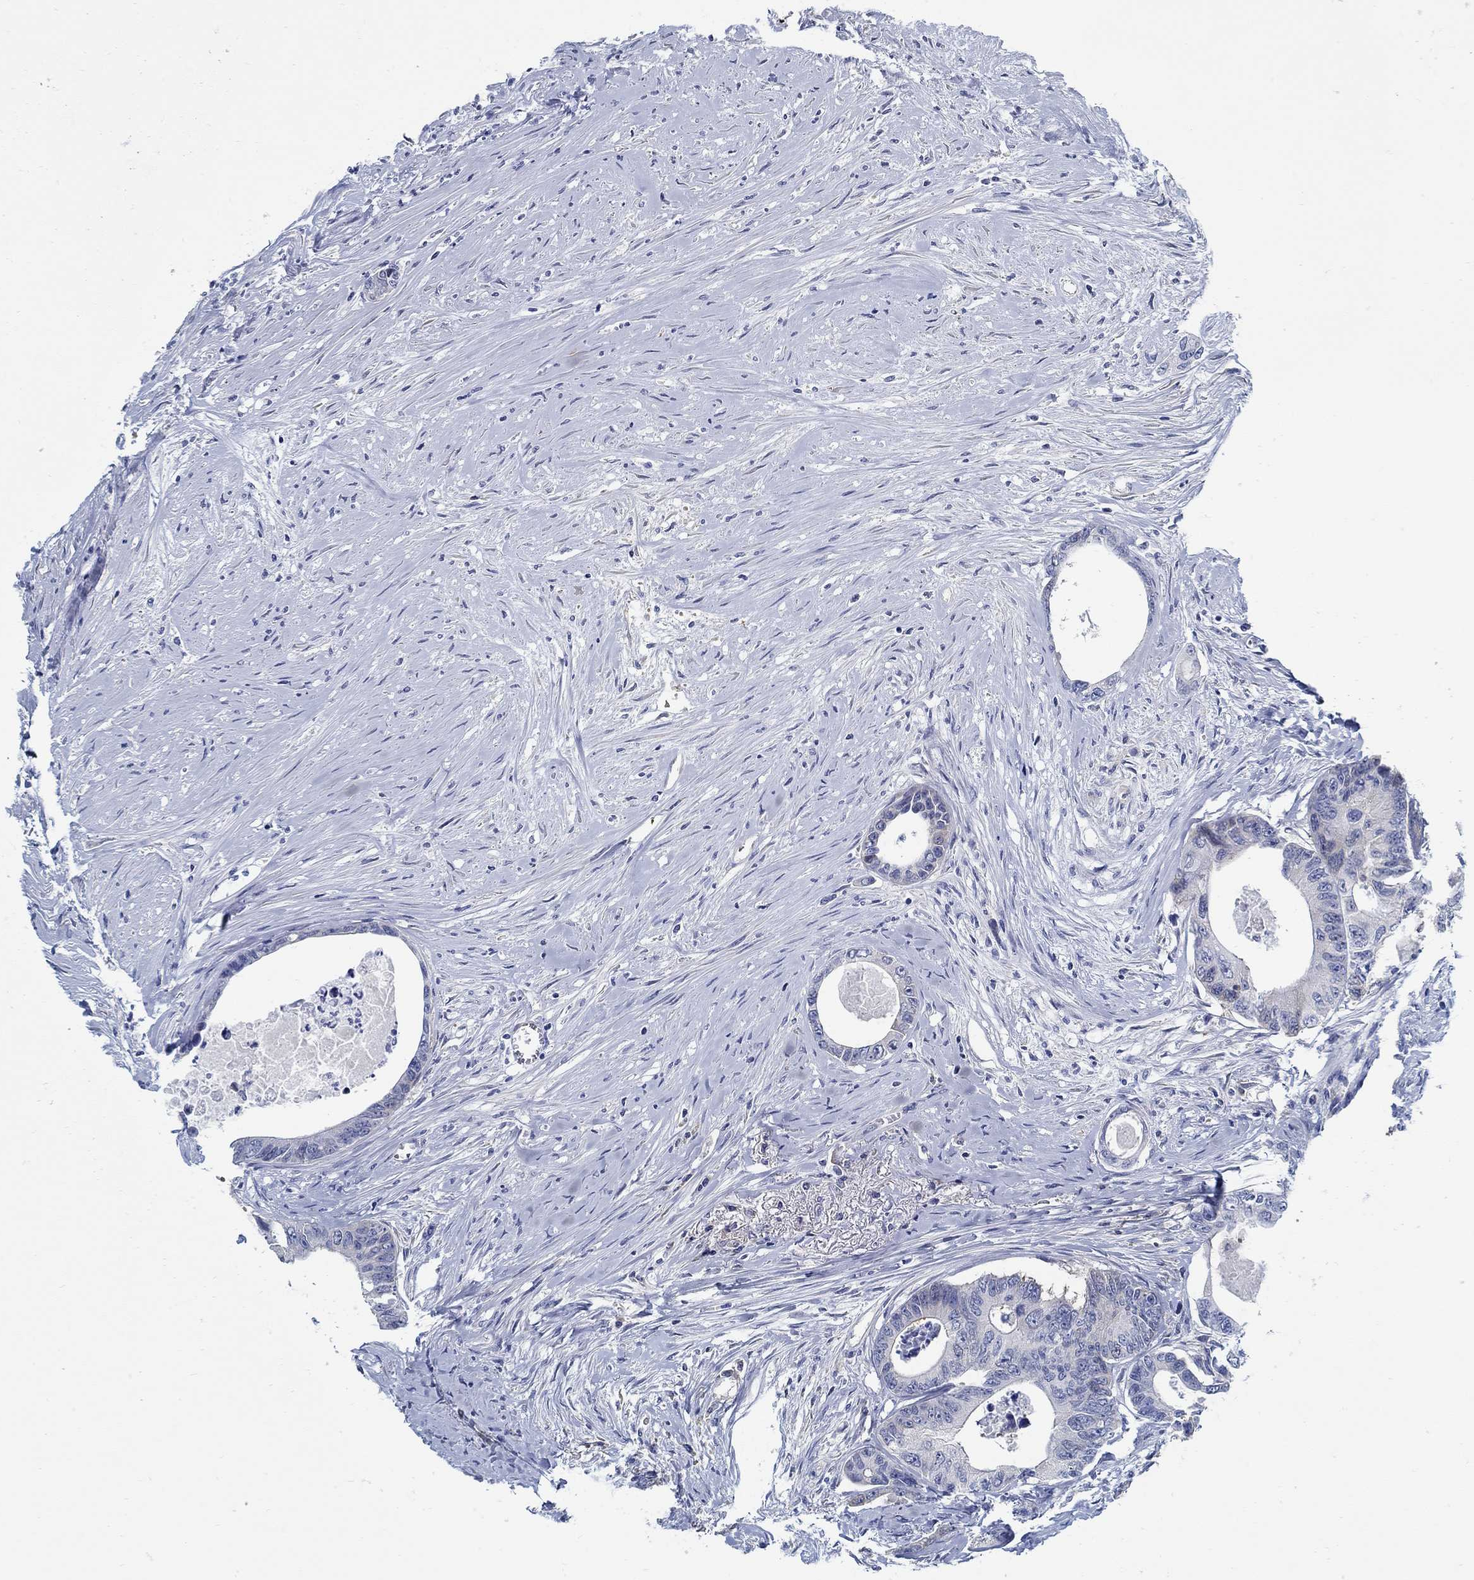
{"staining": {"intensity": "negative", "quantity": "none", "location": "none"}, "tissue": "colorectal cancer", "cell_type": "Tumor cells", "image_type": "cancer", "snomed": [{"axis": "morphology", "description": "Adenocarcinoma, NOS"}, {"axis": "topography", "description": "Rectum"}], "caption": "Tumor cells are negative for brown protein staining in adenocarcinoma (colorectal). Brightfield microscopy of IHC stained with DAB (3,3'-diaminobenzidine) (brown) and hematoxylin (blue), captured at high magnification.", "gene": "C15orf39", "patient": {"sex": "male", "age": 59}}